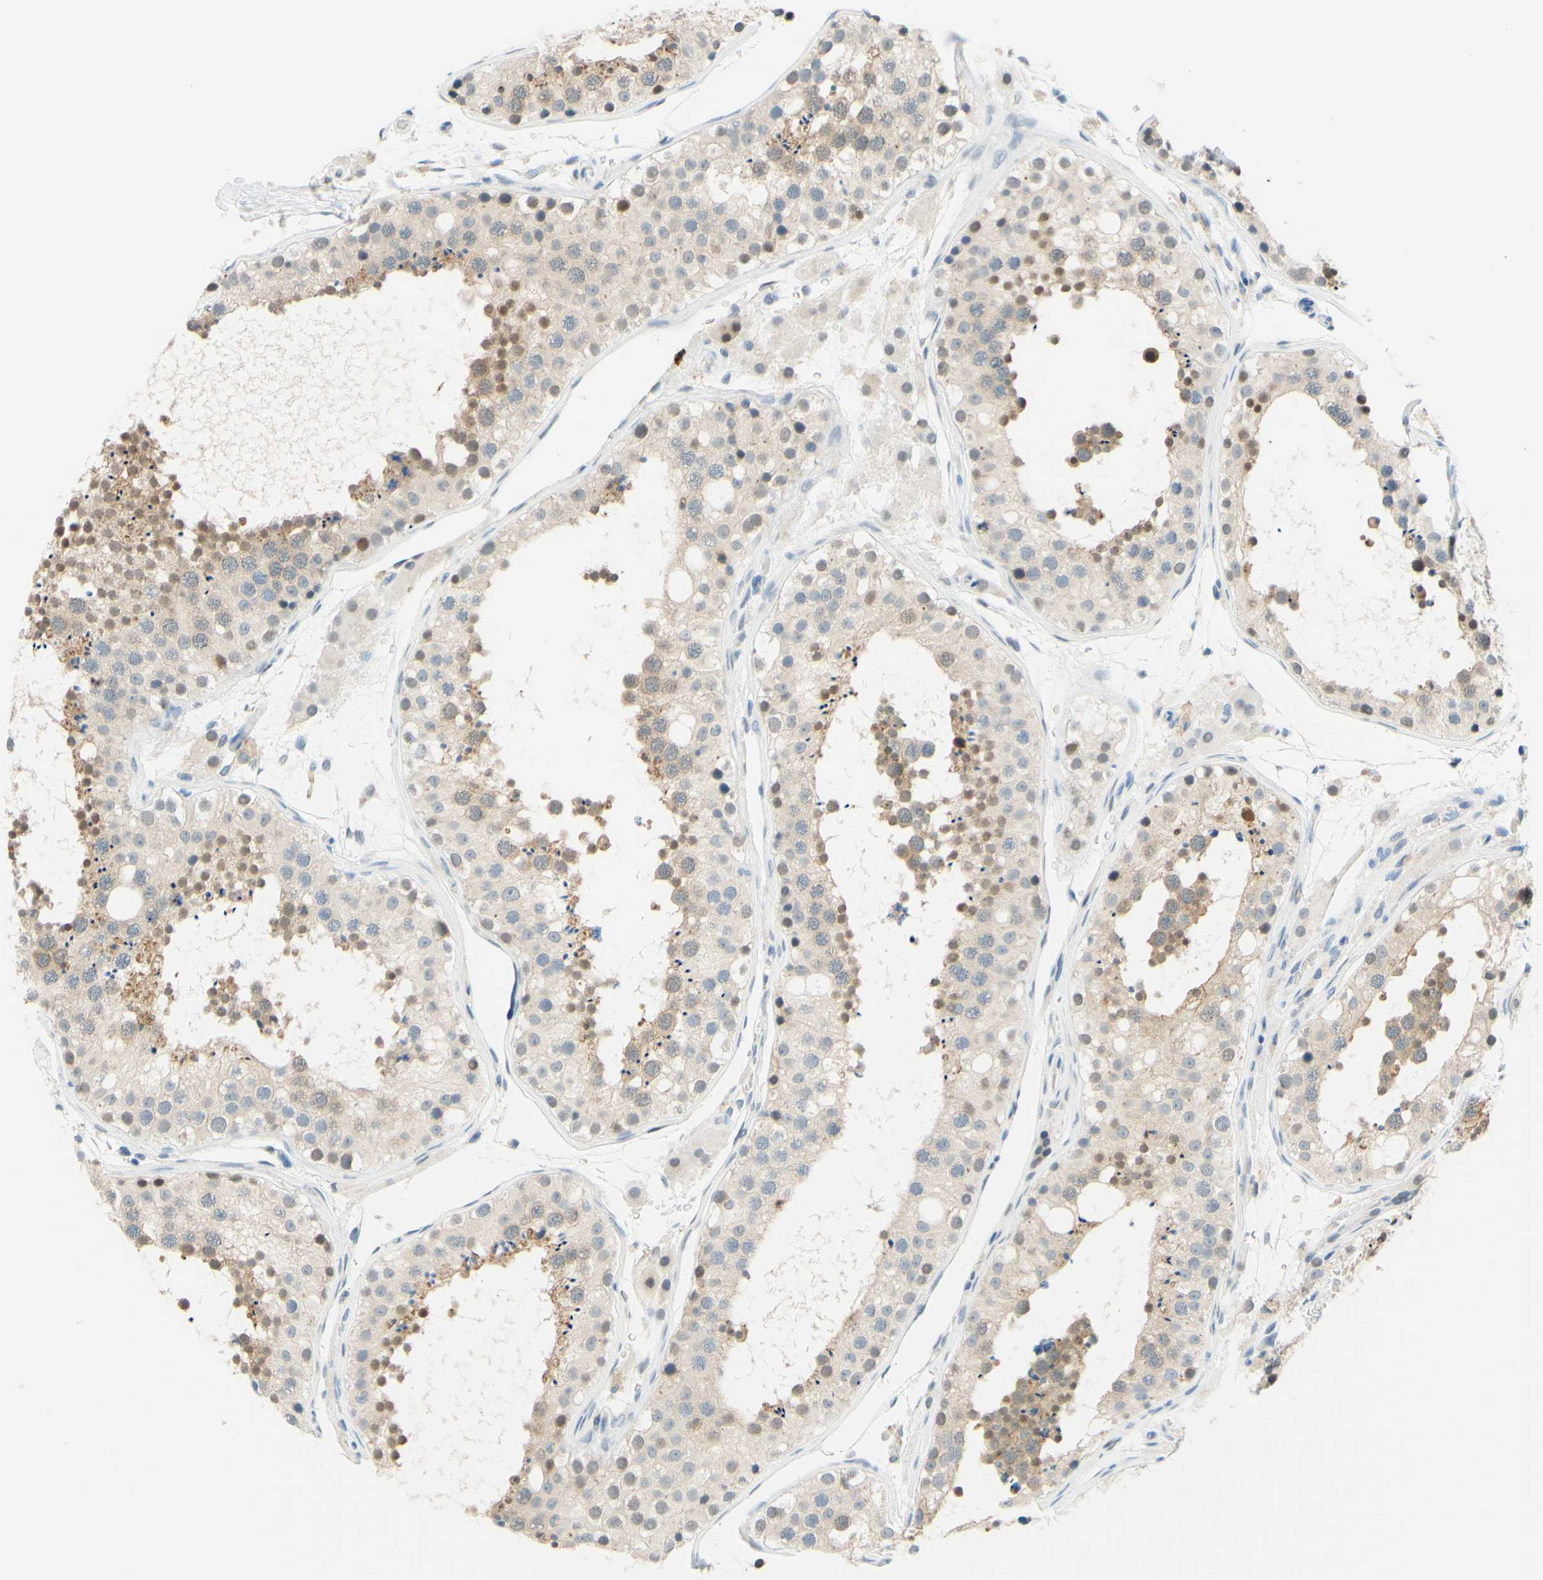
{"staining": {"intensity": "moderate", "quantity": "<25%", "location": "cytoplasmic/membranous"}, "tissue": "testis", "cell_type": "Cells in seminiferous ducts", "image_type": "normal", "snomed": [{"axis": "morphology", "description": "Normal tissue, NOS"}, {"axis": "topography", "description": "Testis"}], "caption": "Immunohistochemical staining of normal human testis exhibits <25% levels of moderate cytoplasmic/membranous protein expression in about <25% of cells in seminiferous ducts.", "gene": "TREM2", "patient": {"sex": "male", "age": 26}}